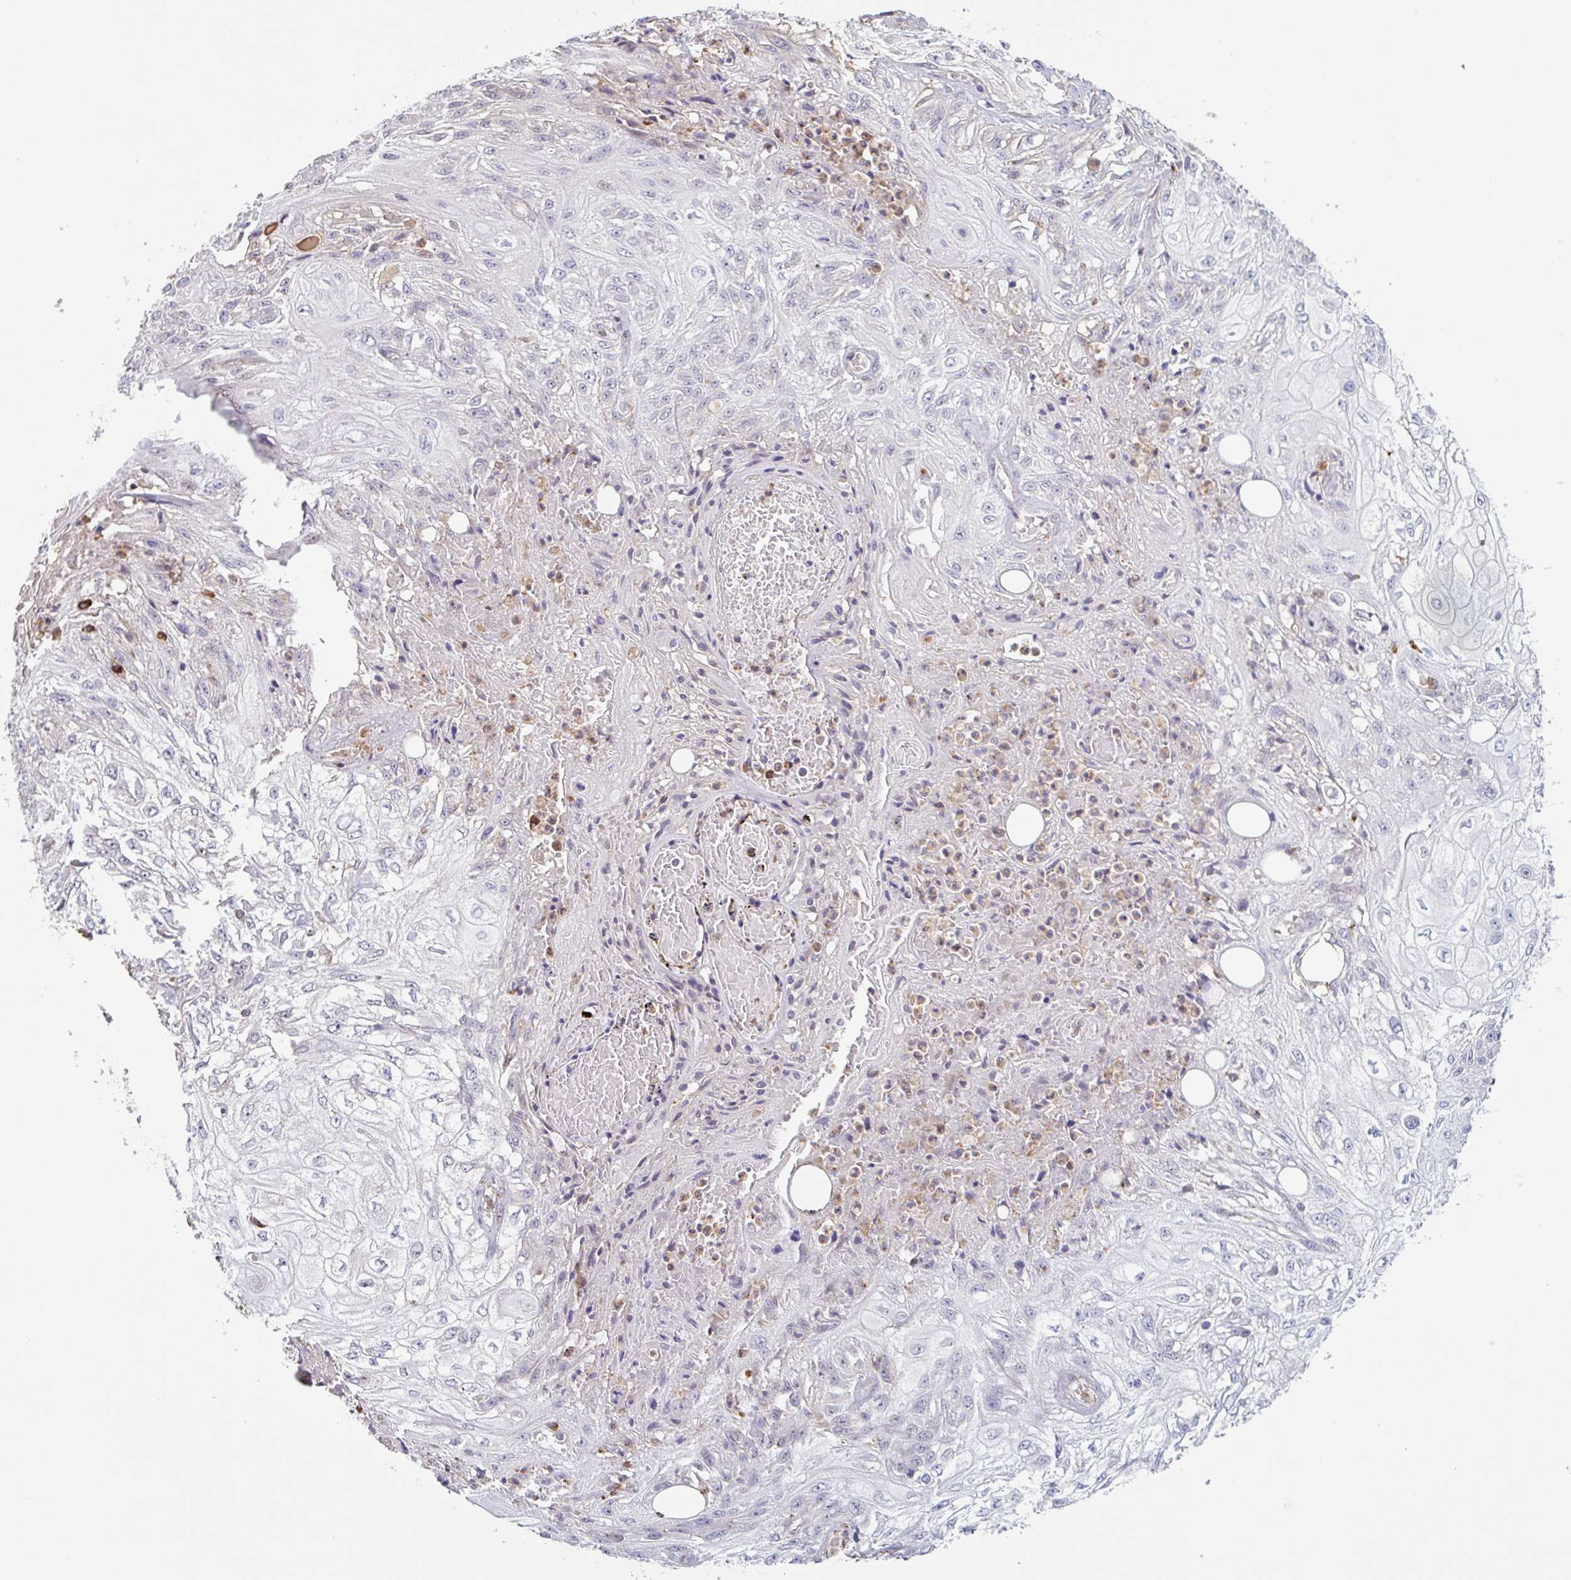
{"staining": {"intensity": "negative", "quantity": "none", "location": "none"}, "tissue": "skin cancer", "cell_type": "Tumor cells", "image_type": "cancer", "snomed": [{"axis": "morphology", "description": "Squamous cell carcinoma, NOS"}, {"axis": "morphology", "description": "Squamous cell carcinoma, metastatic, NOS"}, {"axis": "topography", "description": "Skin"}, {"axis": "topography", "description": "Lymph node"}], "caption": "The IHC image has no significant positivity in tumor cells of skin cancer tissue.", "gene": "TAF1D", "patient": {"sex": "male", "age": 75}}